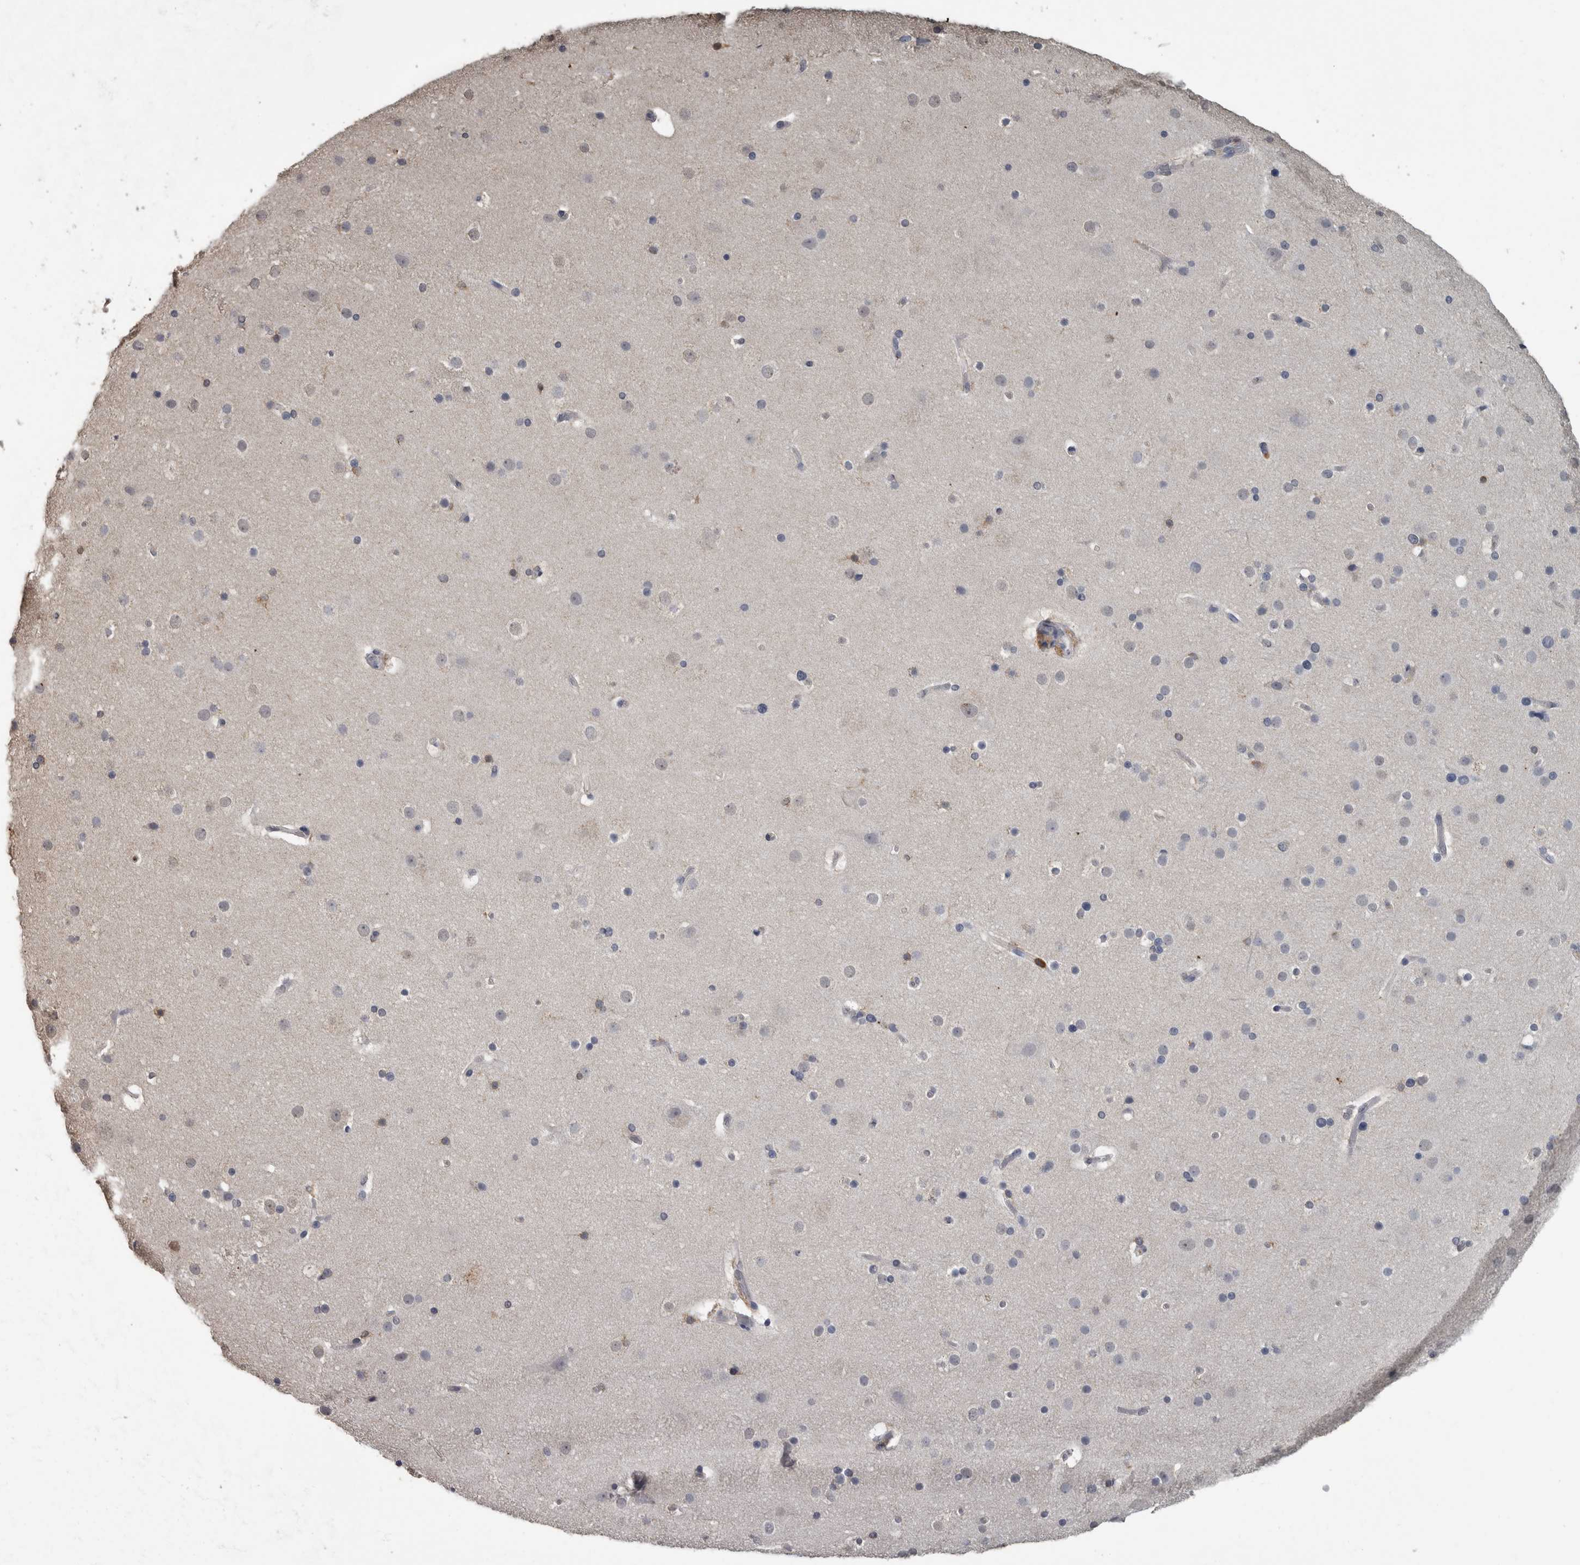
{"staining": {"intensity": "negative", "quantity": "none", "location": "none"}, "tissue": "cerebral cortex", "cell_type": "Endothelial cells", "image_type": "normal", "snomed": [{"axis": "morphology", "description": "Normal tissue, NOS"}, {"axis": "topography", "description": "Cerebral cortex"}], "caption": "Photomicrograph shows no protein expression in endothelial cells of benign cerebral cortex. (Stains: DAB (3,3'-diaminobenzidine) immunohistochemistry (IHC) with hematoxylin counter stain, Microscopy: brightfield microscopy at high magnification).", "gene": "PIK3AP1", "patient": {"sex": "male", "age": 57}}